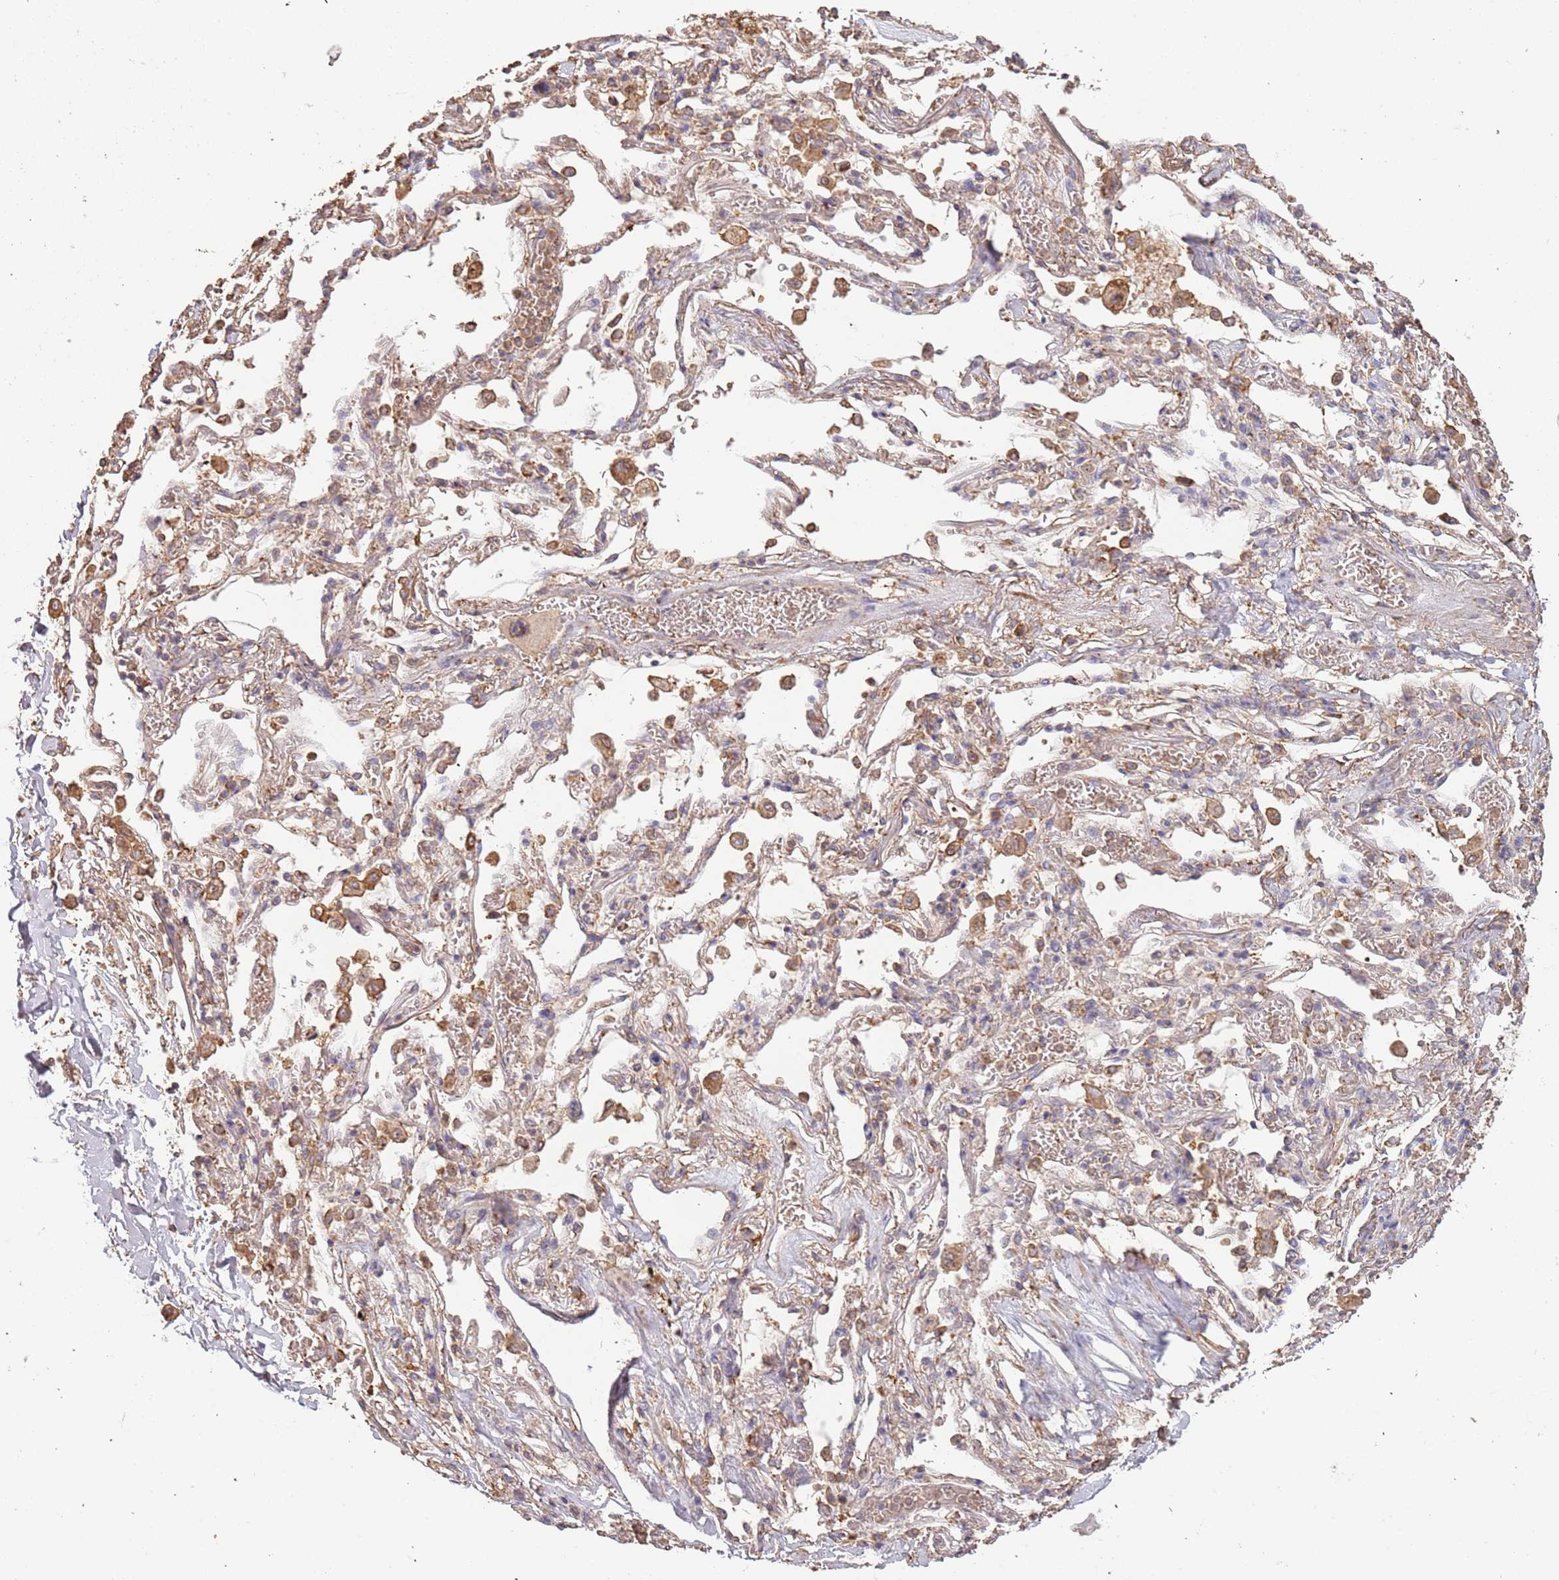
{"staining": {"intensity": "moderate", "quantity": ">75%", "location": "cytoplasmic/membranous"}, "tissue": "adipose tissue", "cell_type": "Adipocytes", "image_type": "normal", "snomed": [{"axis": "morphology", "description": "Normal tissue, NOS"}, {"axis": "topography", "description": "Cartilage tissue"}], "caption": "Protein analysis of normal adipose tissue reveals moderate cytoplasmic/membranous positivity in about >75% of adipocytes.", "gene": "ATOSB", "patient": {"sex": "male", "age": 73}}